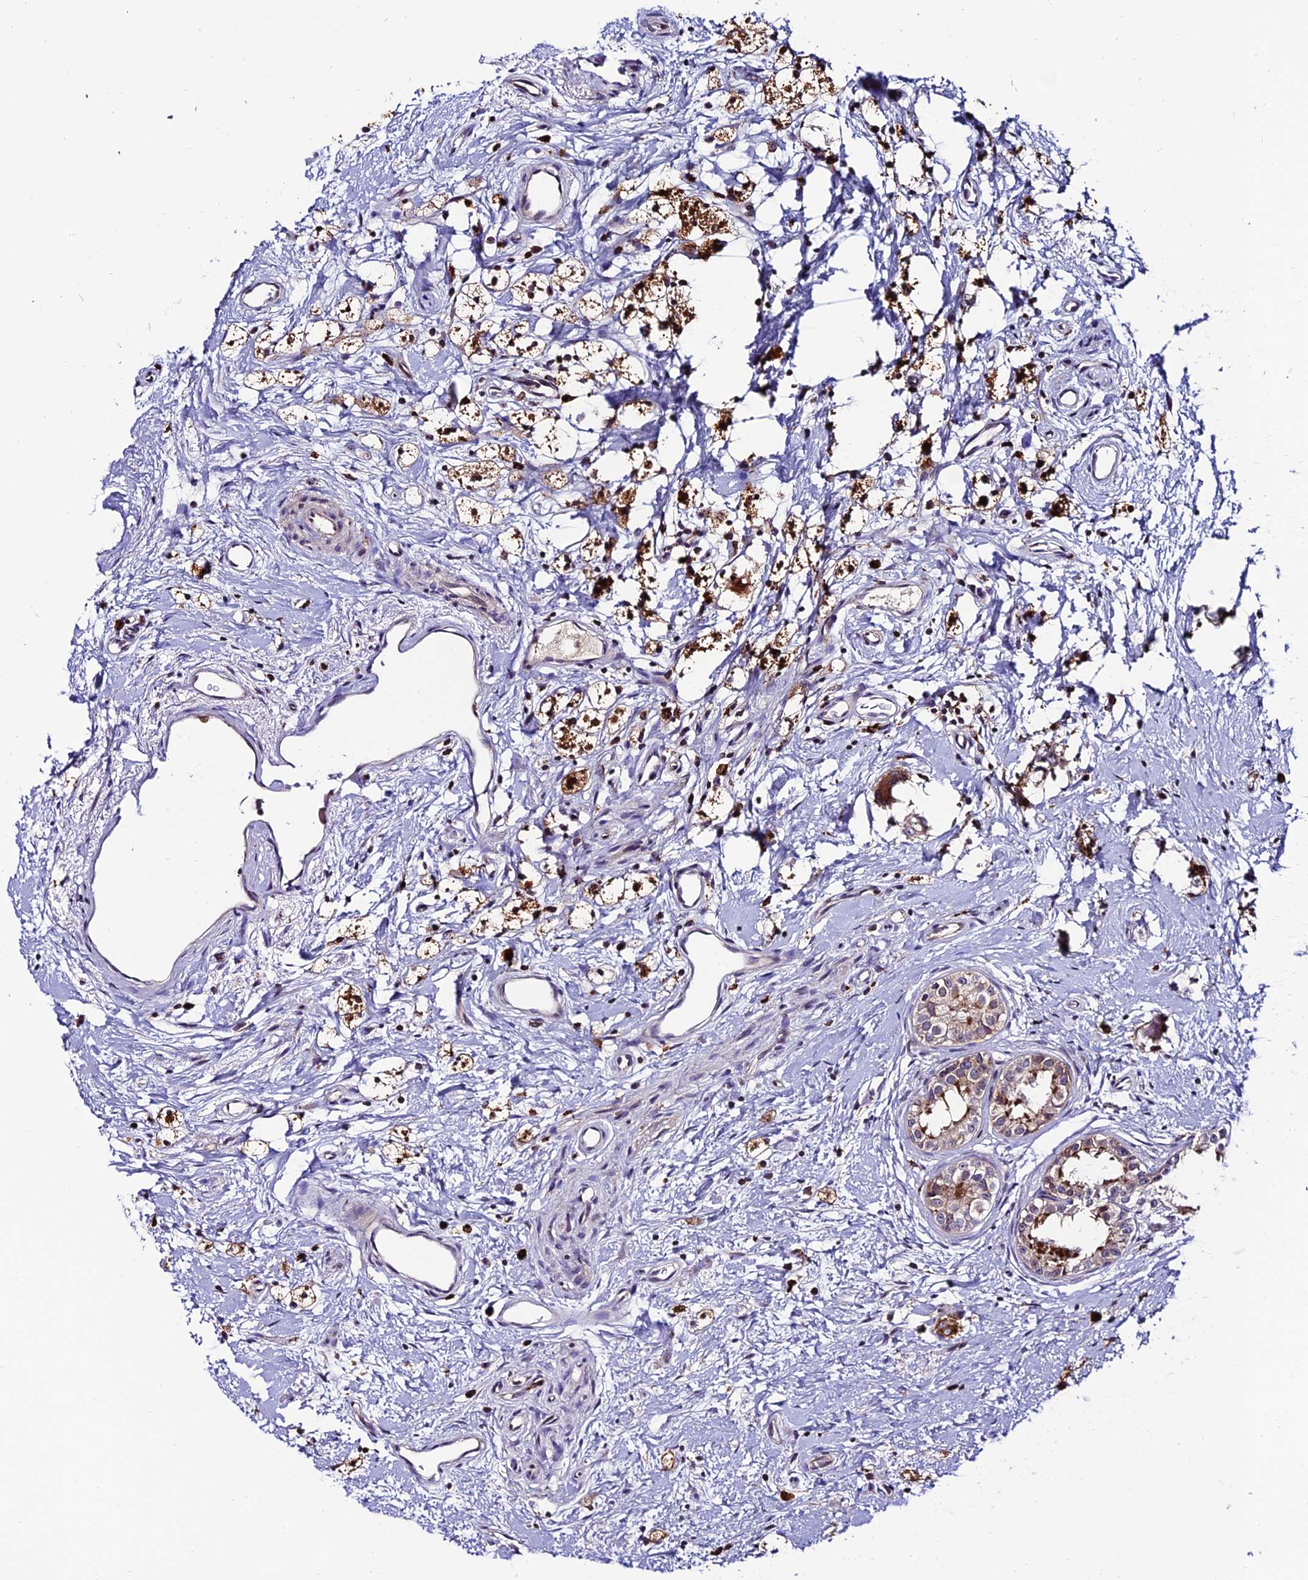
{"staining": {"intensity": "weak", "quantity": "25%-75%", "location": "cytoplasmic/membranous"}, "tissue": "epididymis", "cell_type": "Glandular cells", "image_type": "normal", "snomed": [{"axis": "morphology", "description": "Normal tissue, NOS"}, {"axis": "topography", "description": "Epididymis"}], "caption": "Brown immunohistochemical staining in unremarkable human epididymis reveals weak cytoplasmic/membranous positivity in about 25%-75% of glandular cells.", "gene": "ARHGEF18", "patient": {"sex": "male", "age": 80}}